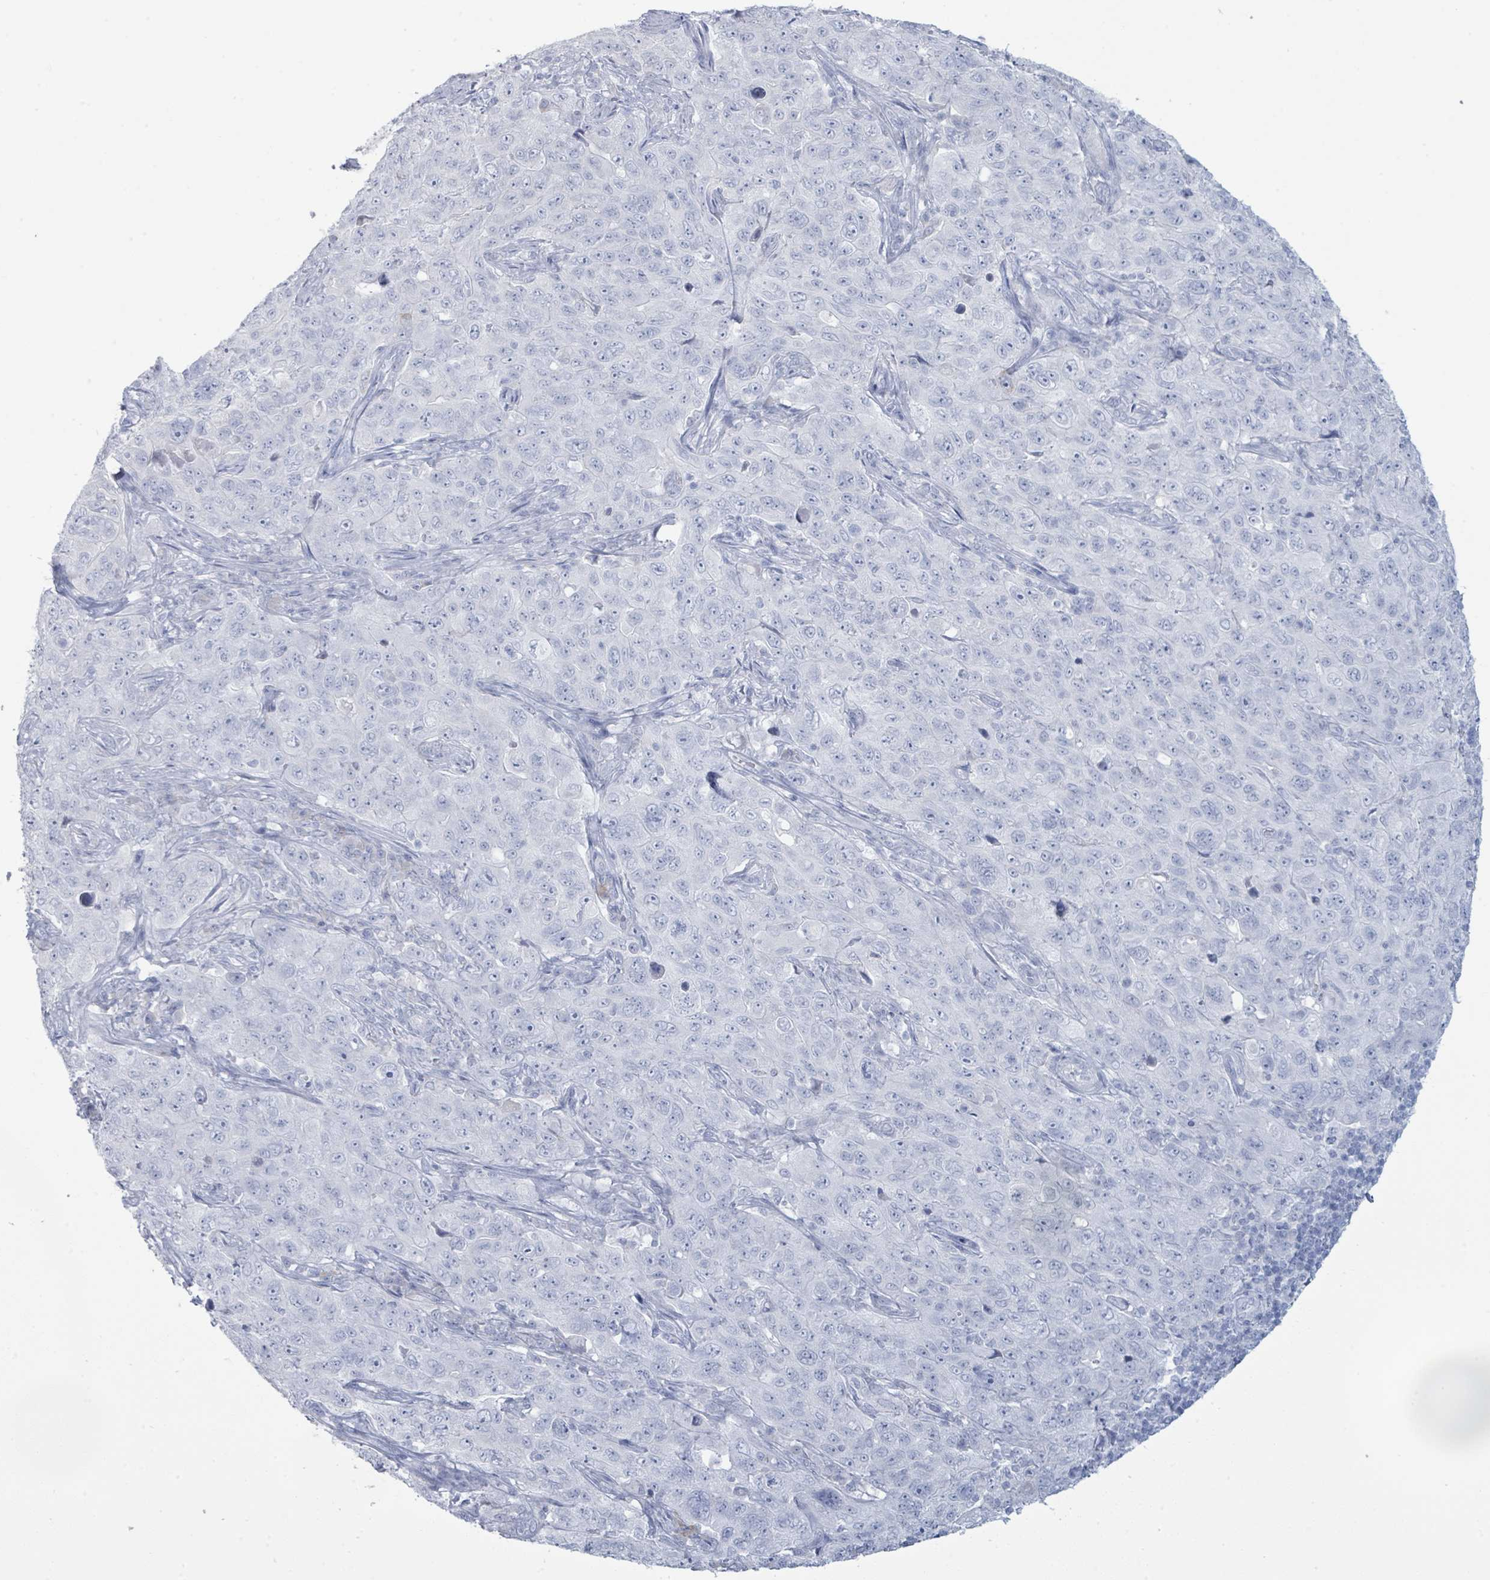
{"staining": {"intensity": "negative", "quantity": "none", "location": "none"}, "tissue": "pancreatic cancer", "cell_type": "Tumor cells", "image_type": "cancer", "snomed": [{"axis": "morphology", "description": "Adenocarcinoma, NOS"}, {"axis": "topography", "description": "Pancreas"}], "caption": "Immunohistochemistry histopathology image of neoplastic tissue: pancreatic cancer (adenocarcinoma) stained with DAB reveals no significant protein positivity in tumor cells.", "gene": "PGA3", "patient": {"sex": "male", "age": 68}}